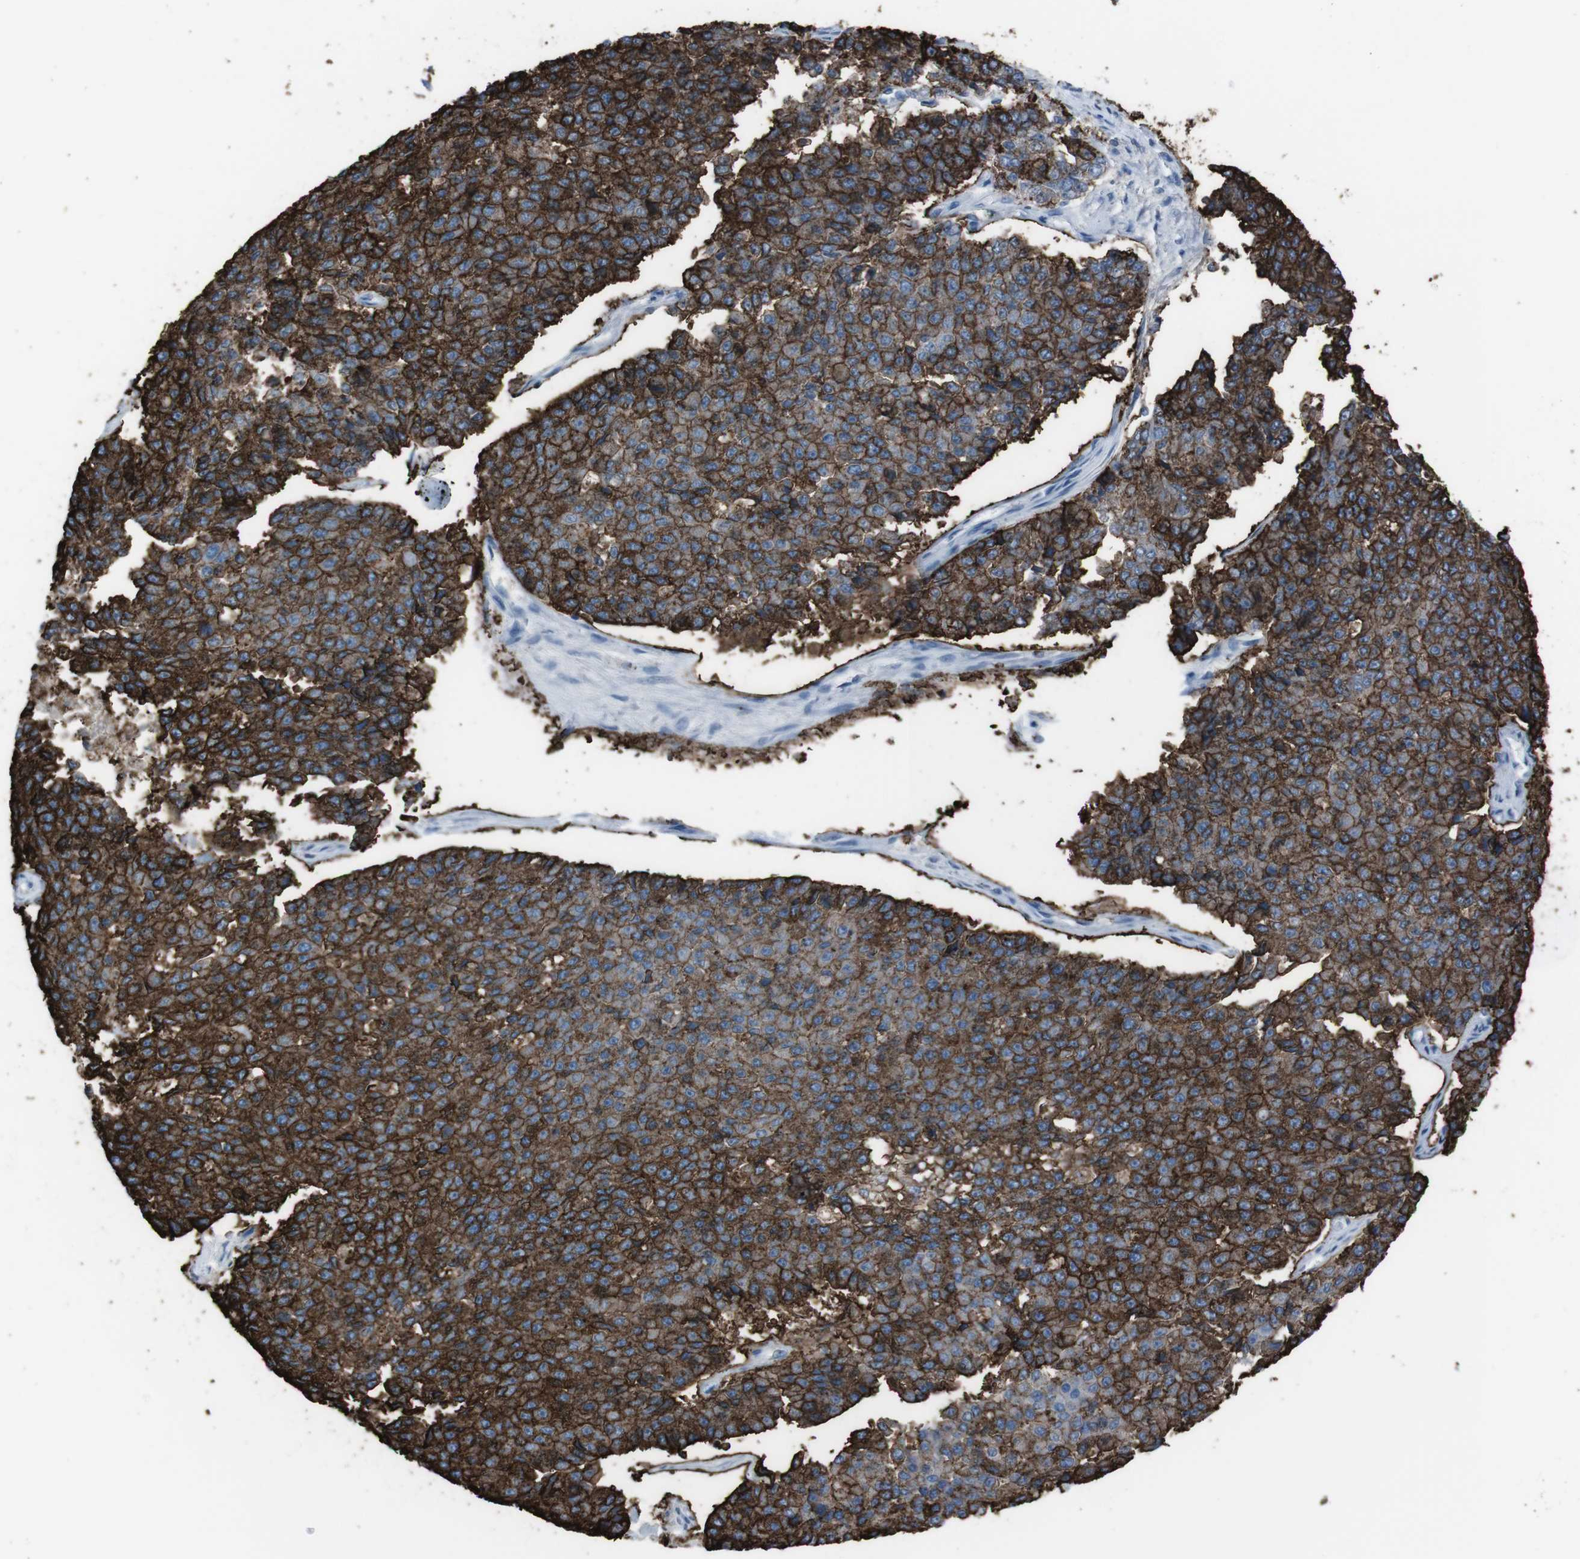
{"staining": {"intensity": "strong", "quantity": ">75%", "location": "cytoplasmic/membranous"}, "tissue": "pancreatic cancer", "cell_type": "Tumor cells", "image_type": "cancer", "snomed": [{"axis": "morphology", "description": "Adenocarcinoma, NOS"}, {"axis": "topography", "description": "Pancreas"}], "caption": "High-magnification brightfield microscopy of adenocarcinoma (pancreatic) stained with DAB (3,3'-diaminobenzidine) (brown) and counterstained with hematoxylin (blue). tumor cells exhibit strong cytoplasmic/membranous positivity is seen in approximately>75% of cells. (brown staining indicates protein expression, while blue staining denotes nuclei).", "gene": "ST6GAL1", "patient": {"sex": "male", "age": 50}}